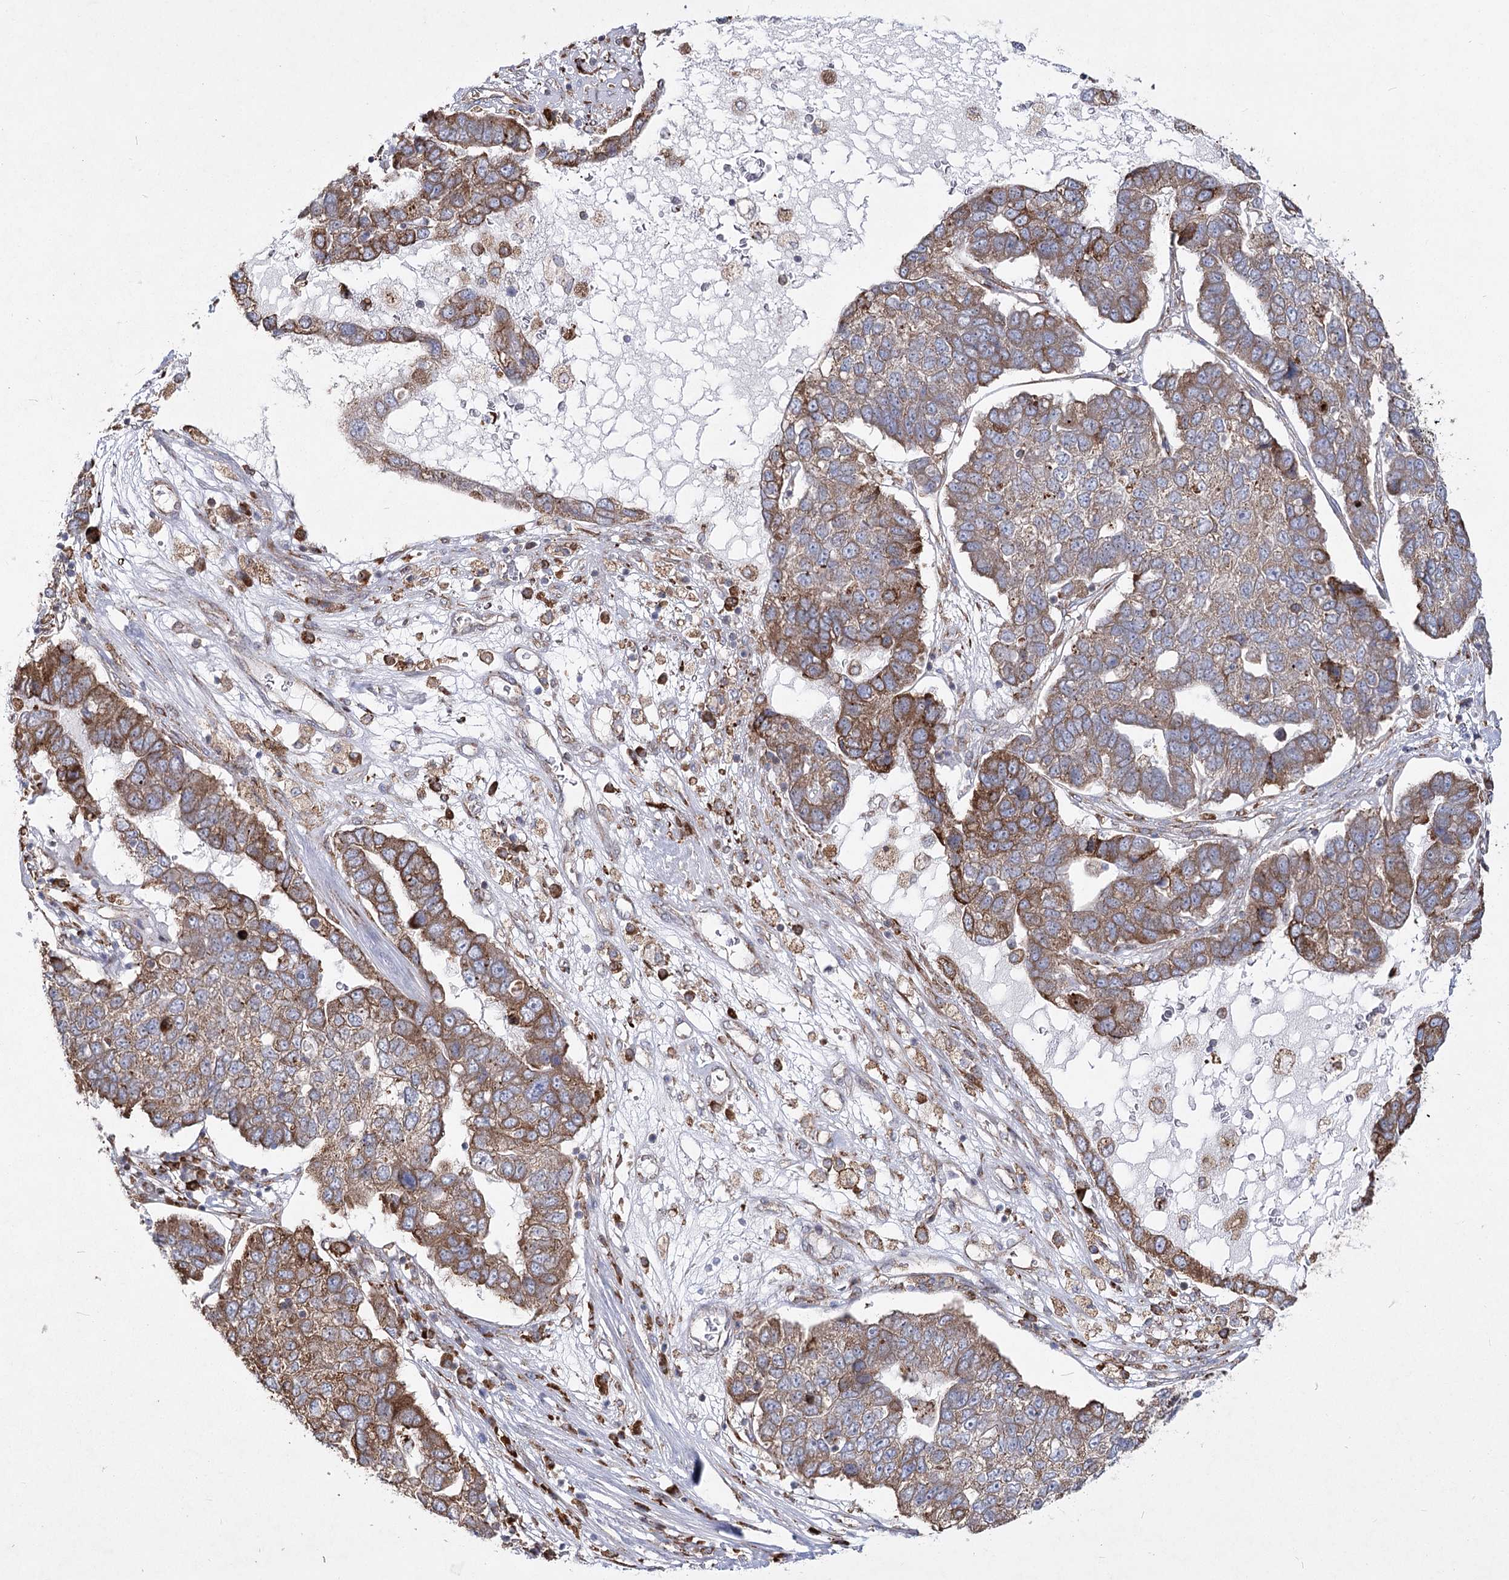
{"staining": {"intensity": "moderate", "quantity": ">75%", "location": "cytoplasmic/membranous"}, "tissue": "pancreatic cancer", "cell_type": "Tumor cells", "image_type": "cancer", "snomed": [{"axis": "morphology", "description": "Adenocarcinoma, NOS"}, {"axis": "topography", "description": "Pancreas"}], "caption": "Human pancreatic adenocarcinoma stained for a protein (brown) shows moderate cytoplasmic/membranous positive staining in approximately >75% of tumor cells.", "gene": "NHLRC2", "patient": {"sex": "female", "age": 61}}